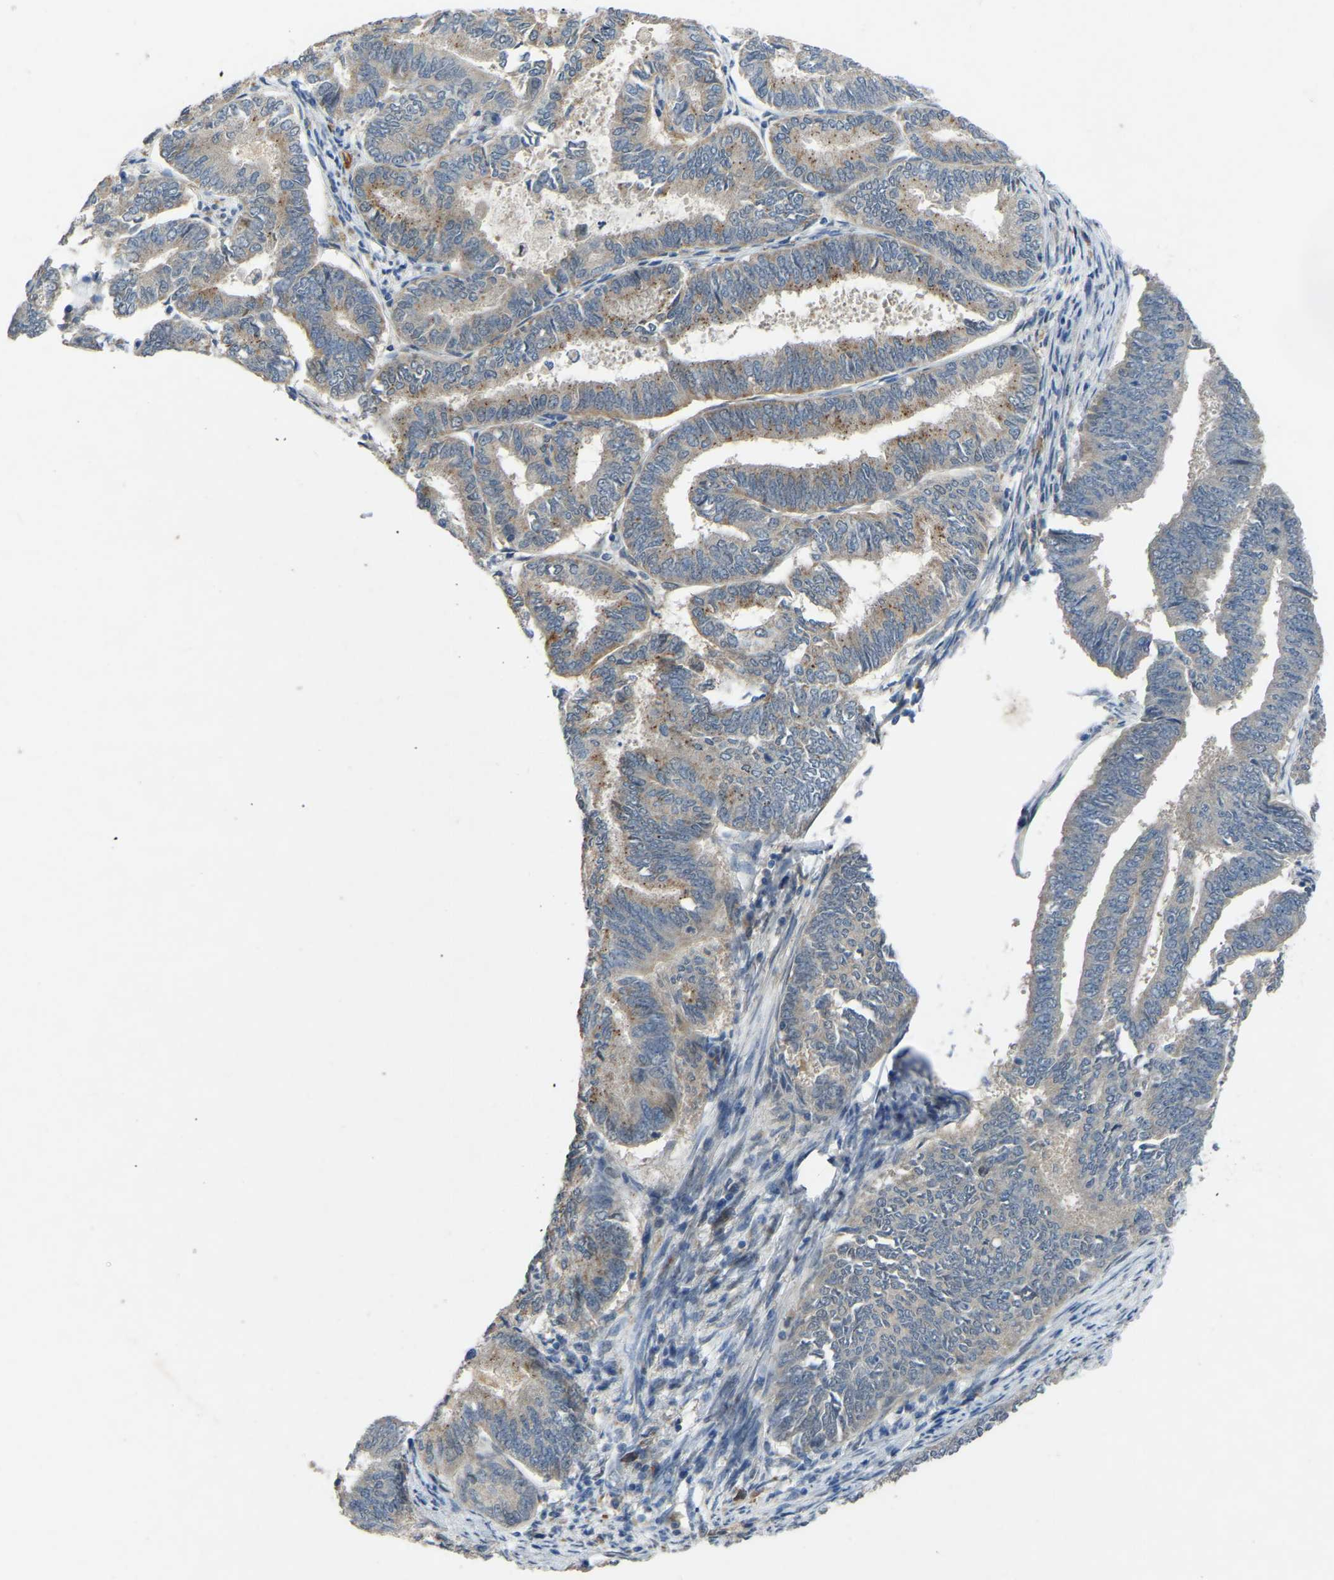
{"staining": {"intensity": "moderate", "quantity": "<25%", "location": "cytoplasmic/membranous"}, "tissue": "endometrial cancer", "cell_type": "Tumor cells", "image_type": "cancer", "snomed": [{"axis": "morphology", "description": "Adenocarcinoma, NOS"}, {"axis": "topography", "description": "Endometrium"}], "caption": "Immunohistochemical staining of endometrial cancer displays moderate cytoplasmic/membranous protein staining in approximately <25% of tumor cells.", "gene": "FHIT", "patient": {"sex": "female", "age": 86}}